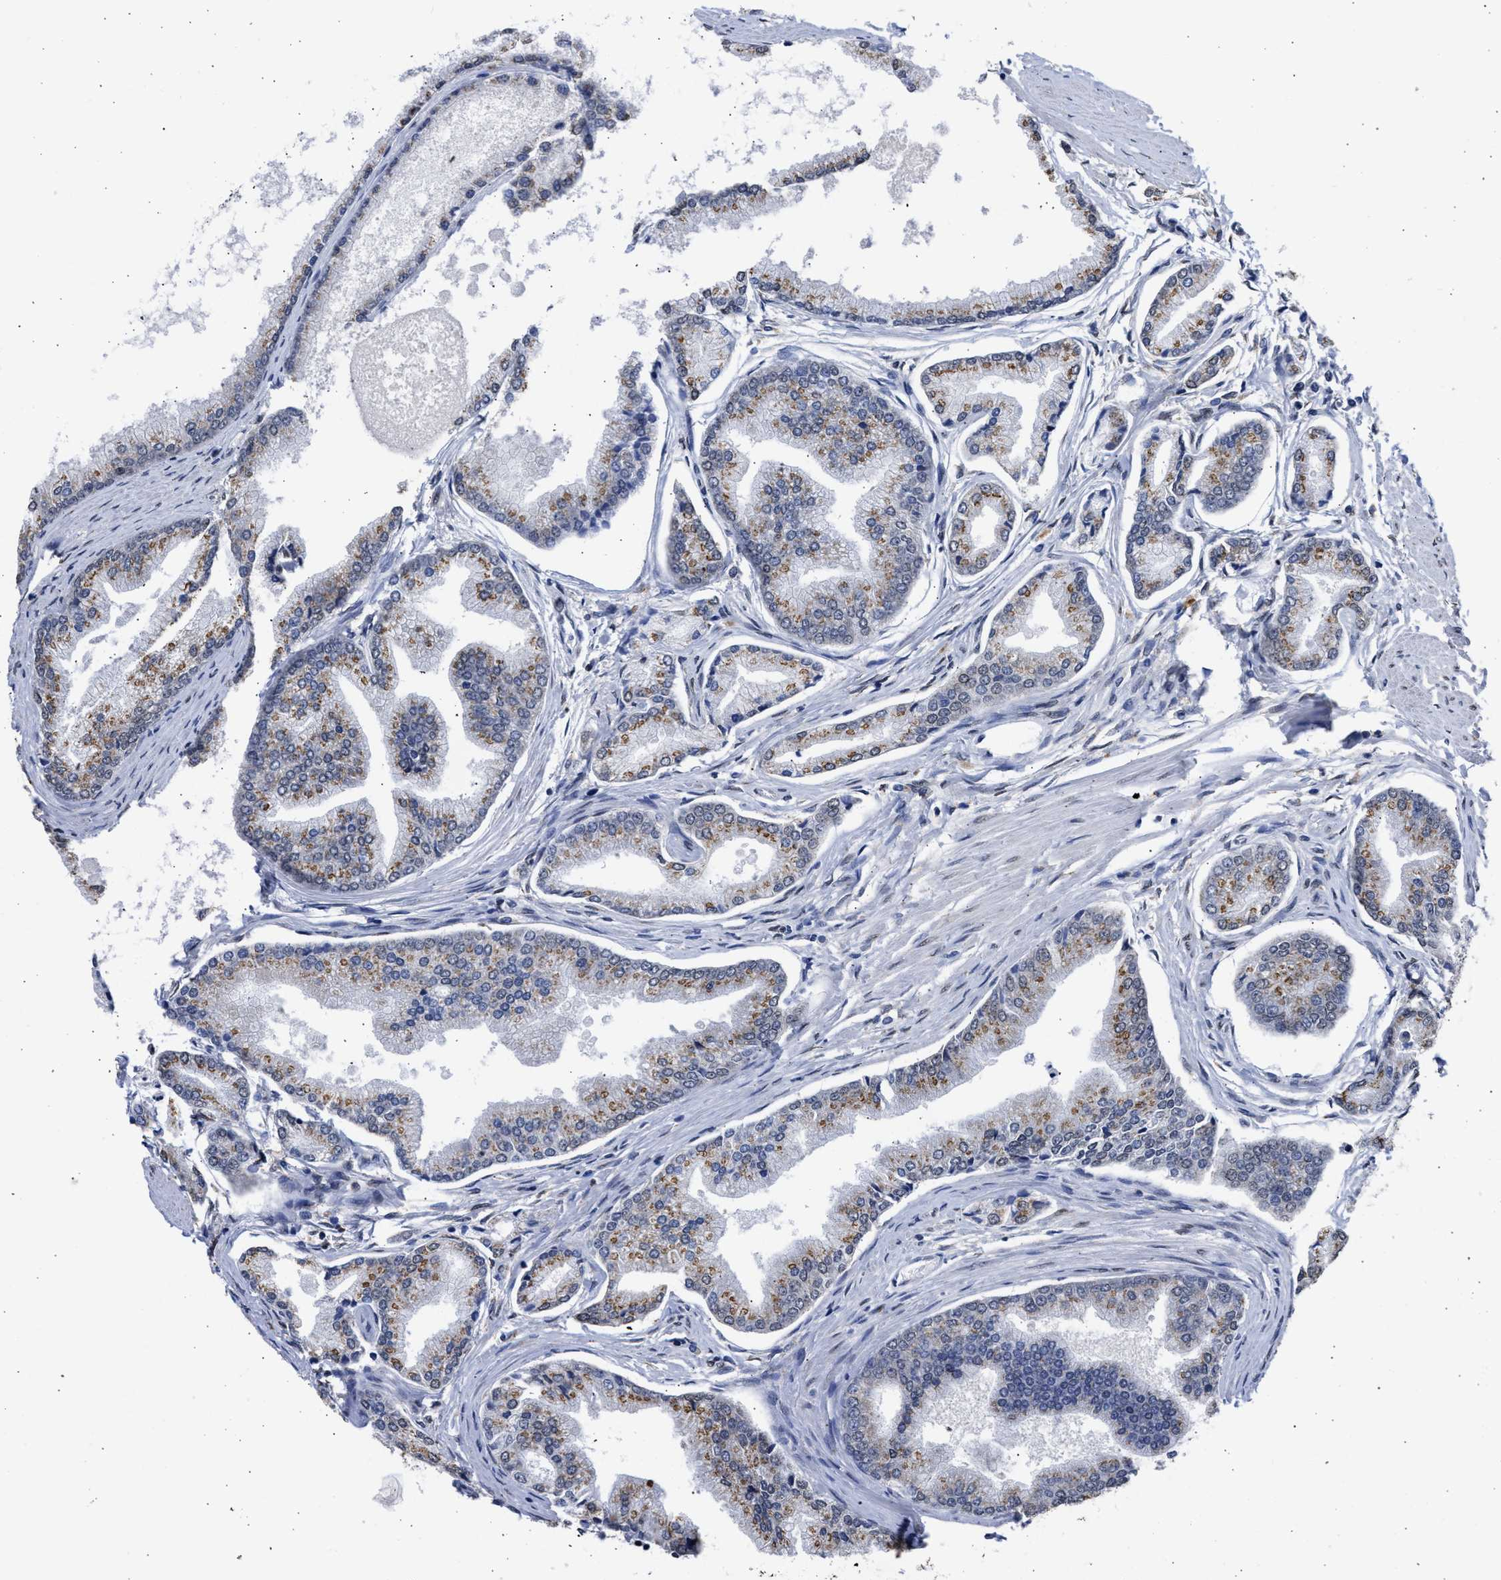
{"staining": {"intensity": "moderate", "quantity": "25%-75%", "location": "cytoplasmic/membranous"}, "tissue": "prostate cancer", "cell_type": "Tumor cells", "image_type": "cancer", "snomed": [{"axis": "morphology", "description": "Adenocarcinoma, High grade"}, {"axis": "topography", "description": "Prostate"}], "caption": "The immunohistochemical stain shows moderate cytoplasmic/membranous staining in tumor cells of prostate high-grade adenocarcinoma tissue.", "gene": "NUP35", "patient": {"sex": "male", "age": 61}}